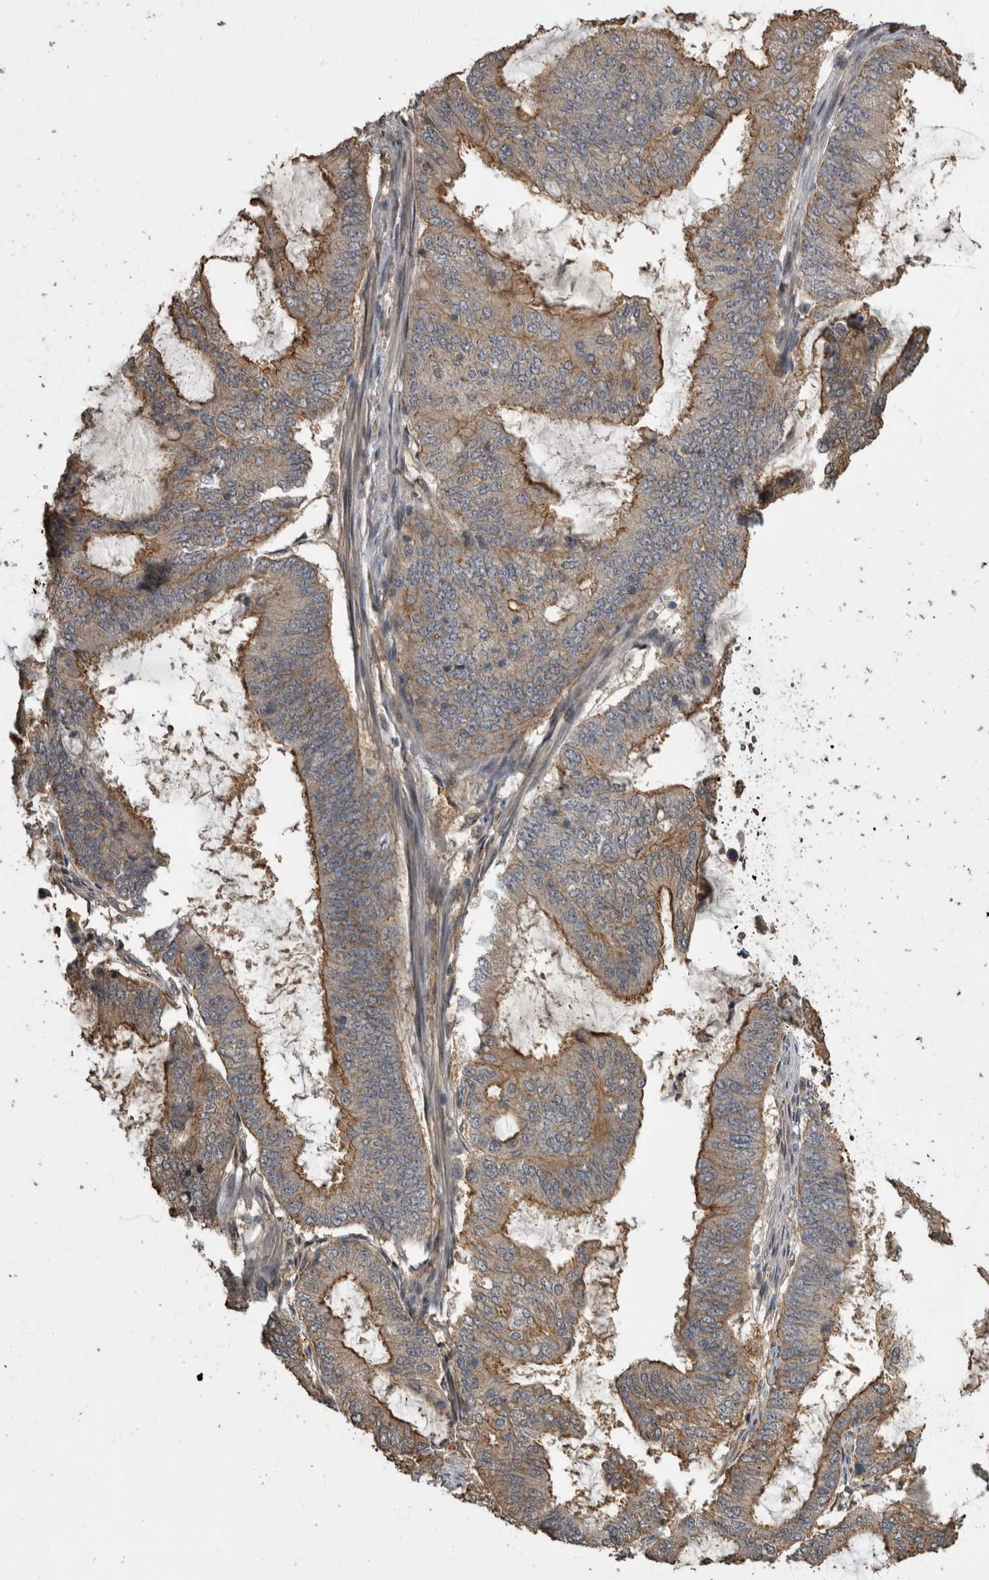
{"staining": {"intensity": "weak", "quantity": ">75%", "location": "cytoplasmic/membranous"}, "tissue": "endometrial cancer", "cell_type": "Tumor cells", "image_type": "cancer", "snomed": [{"axis": "morphology", "description": "Adenocarcinoma, NOS"}, {"axis": "topography", "description": "Endometrium"}], "caption": "Protein staining displays weak cytoplasmic/membranous expression in approximately >75% of tumor cells in endometrial cancer. Using DAB (brown) and hematoxylin (blue) stains, captured at high magnification using brightfield microscopy.", "gene": "RHPN1", "patient": {"sex": "female", "age": 49}}